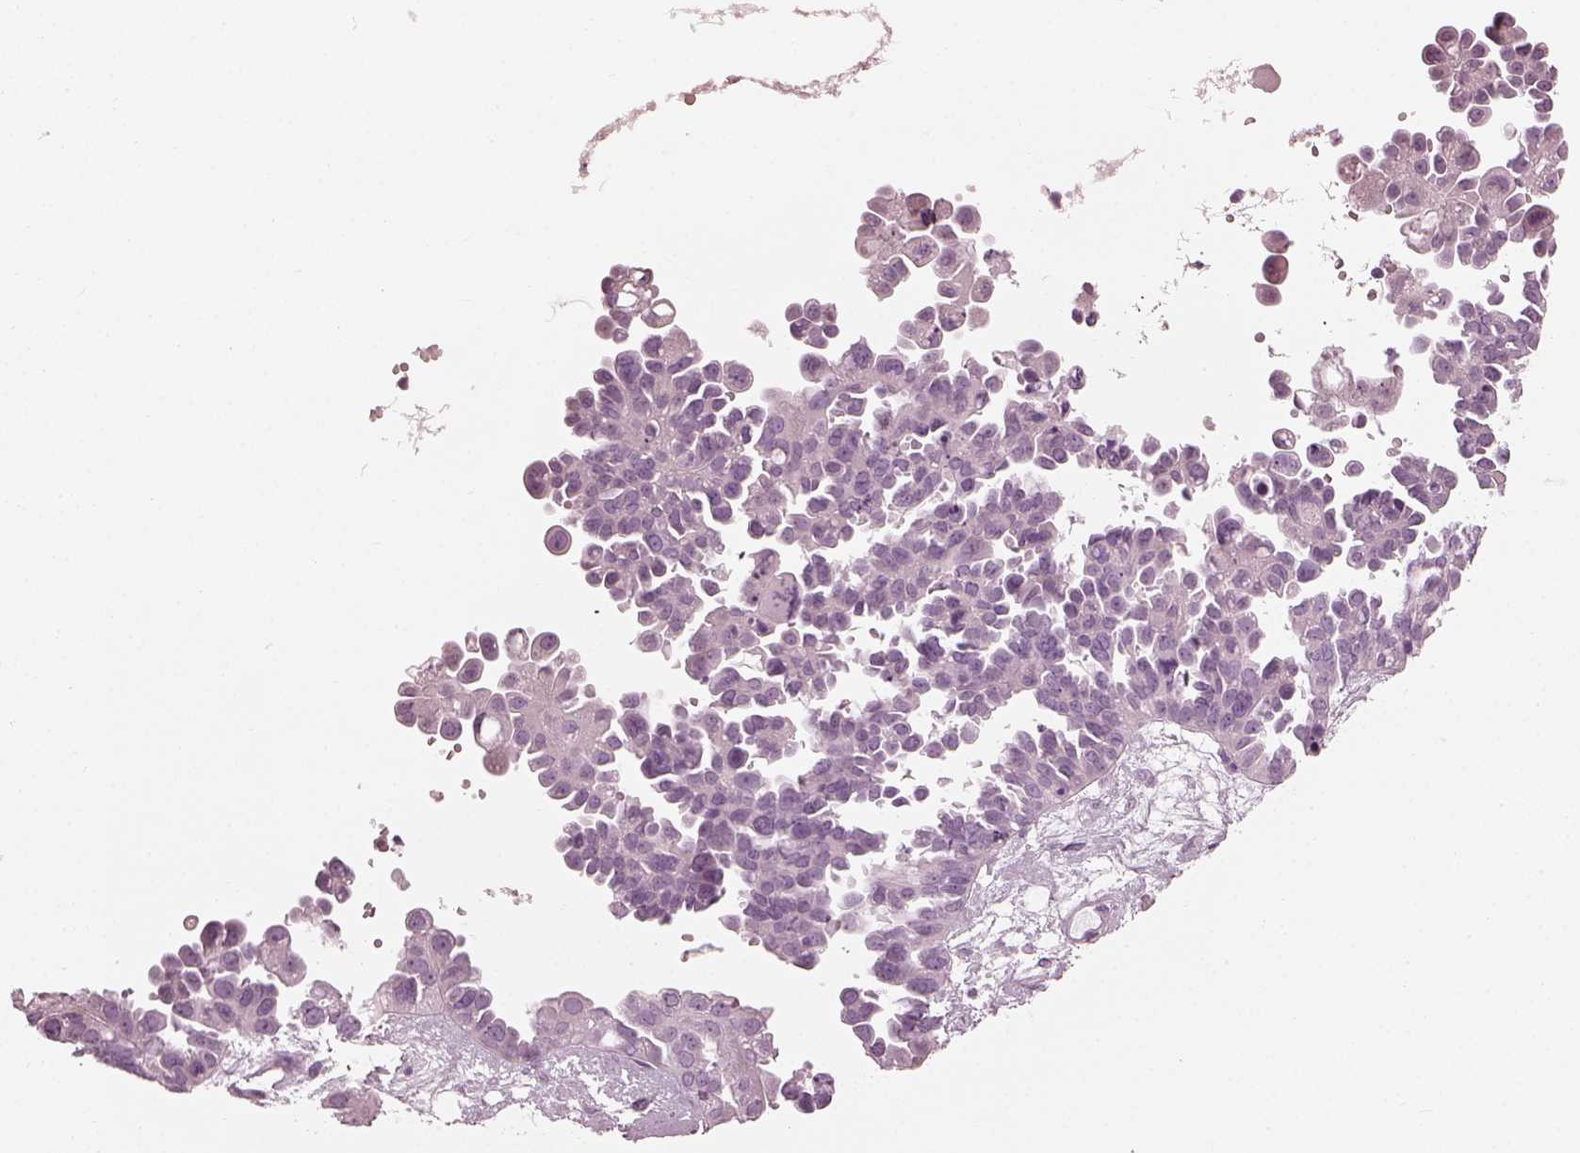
{"staining": {"intensity": "negative", "quantity": "none", "location": "none"}, "tissue": "ovarian cancer", "cell_type": "Tumor cells", "image_type": "cancer", "snomed": [{"axis": "morphology", "description": "Cystadenocarcinoma, serous, NOS"}, {"axis": "topography", "description": "Ovary"}], "caption": "IHC photomicrograph of human ovarian cancer (serous cystadenocarcinoma) stained for a protein (brown), which demonstrates no staining in tumor cells. (DAB (3,3'-diaminobenzidine) immunohistochemistry visualized using brightfield microscopy, high magnification).", "gene": "SAXO2", "patient": {"sex": "female", "age": 53}}